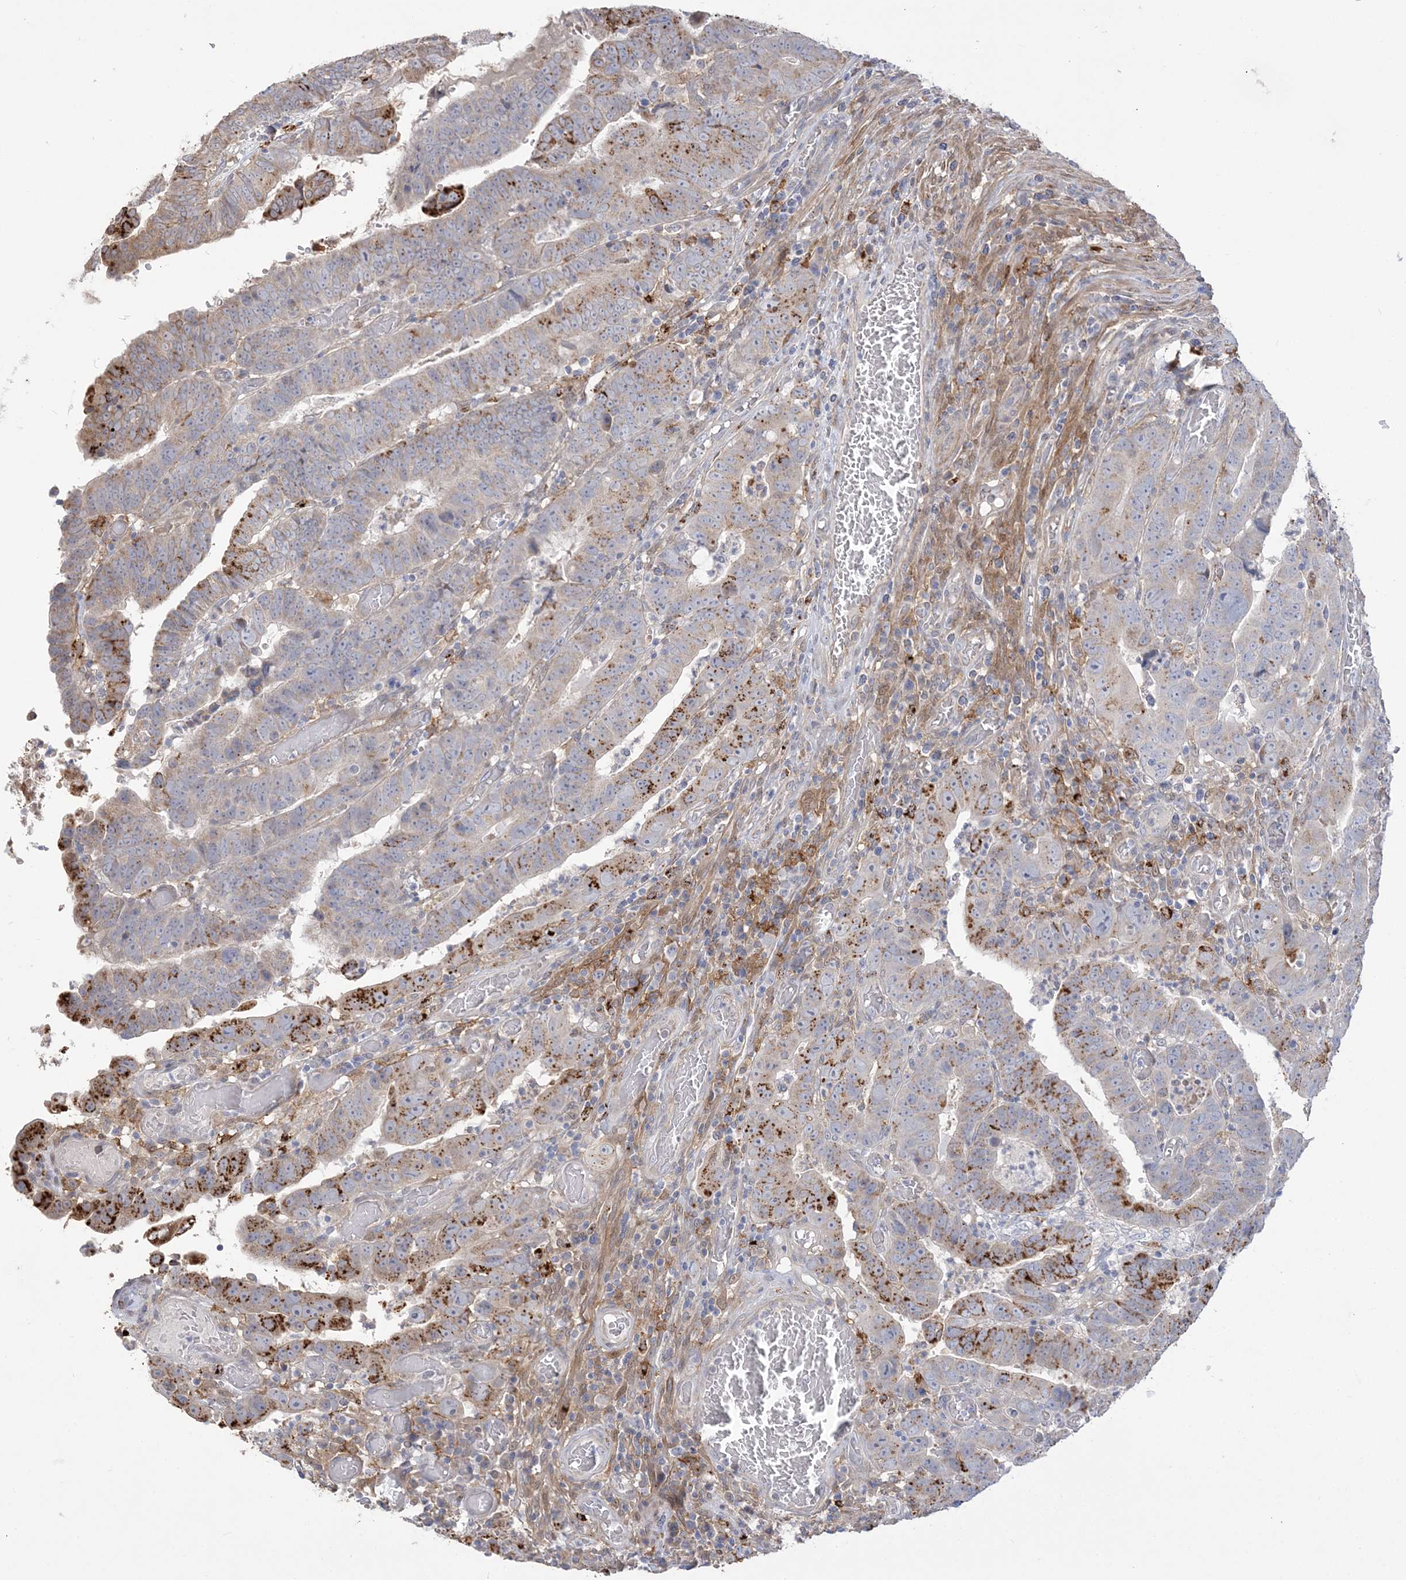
{"staining": {"intensity": "strong", "quantity": "<25%", "location": "cytoplasmic/membranous"}, "tissue": "colorectal cancer", "cell_type": "Tumor cells", "image_type": "cancer", "snomed": [{"axis": "morphology", "description": "Normal tissue, NOS"}, {"axis": "morphology", "description": "Adenocarcinoma, NOS"}, {"axis": "topography", "description": "Rectum"}], "caption": "IHC photomicrograph of neoplastic tissue: human colorectal cancer stained using immunohistochemistry demonstrates medium levels of strong protein expression localized specifically in the cytoplasmic/membranous of tumor cells, appearing as a cytoplasmic/membranous brown color.", "gene": "HAAO", "patient": {"sex": "female", "age": 65}}